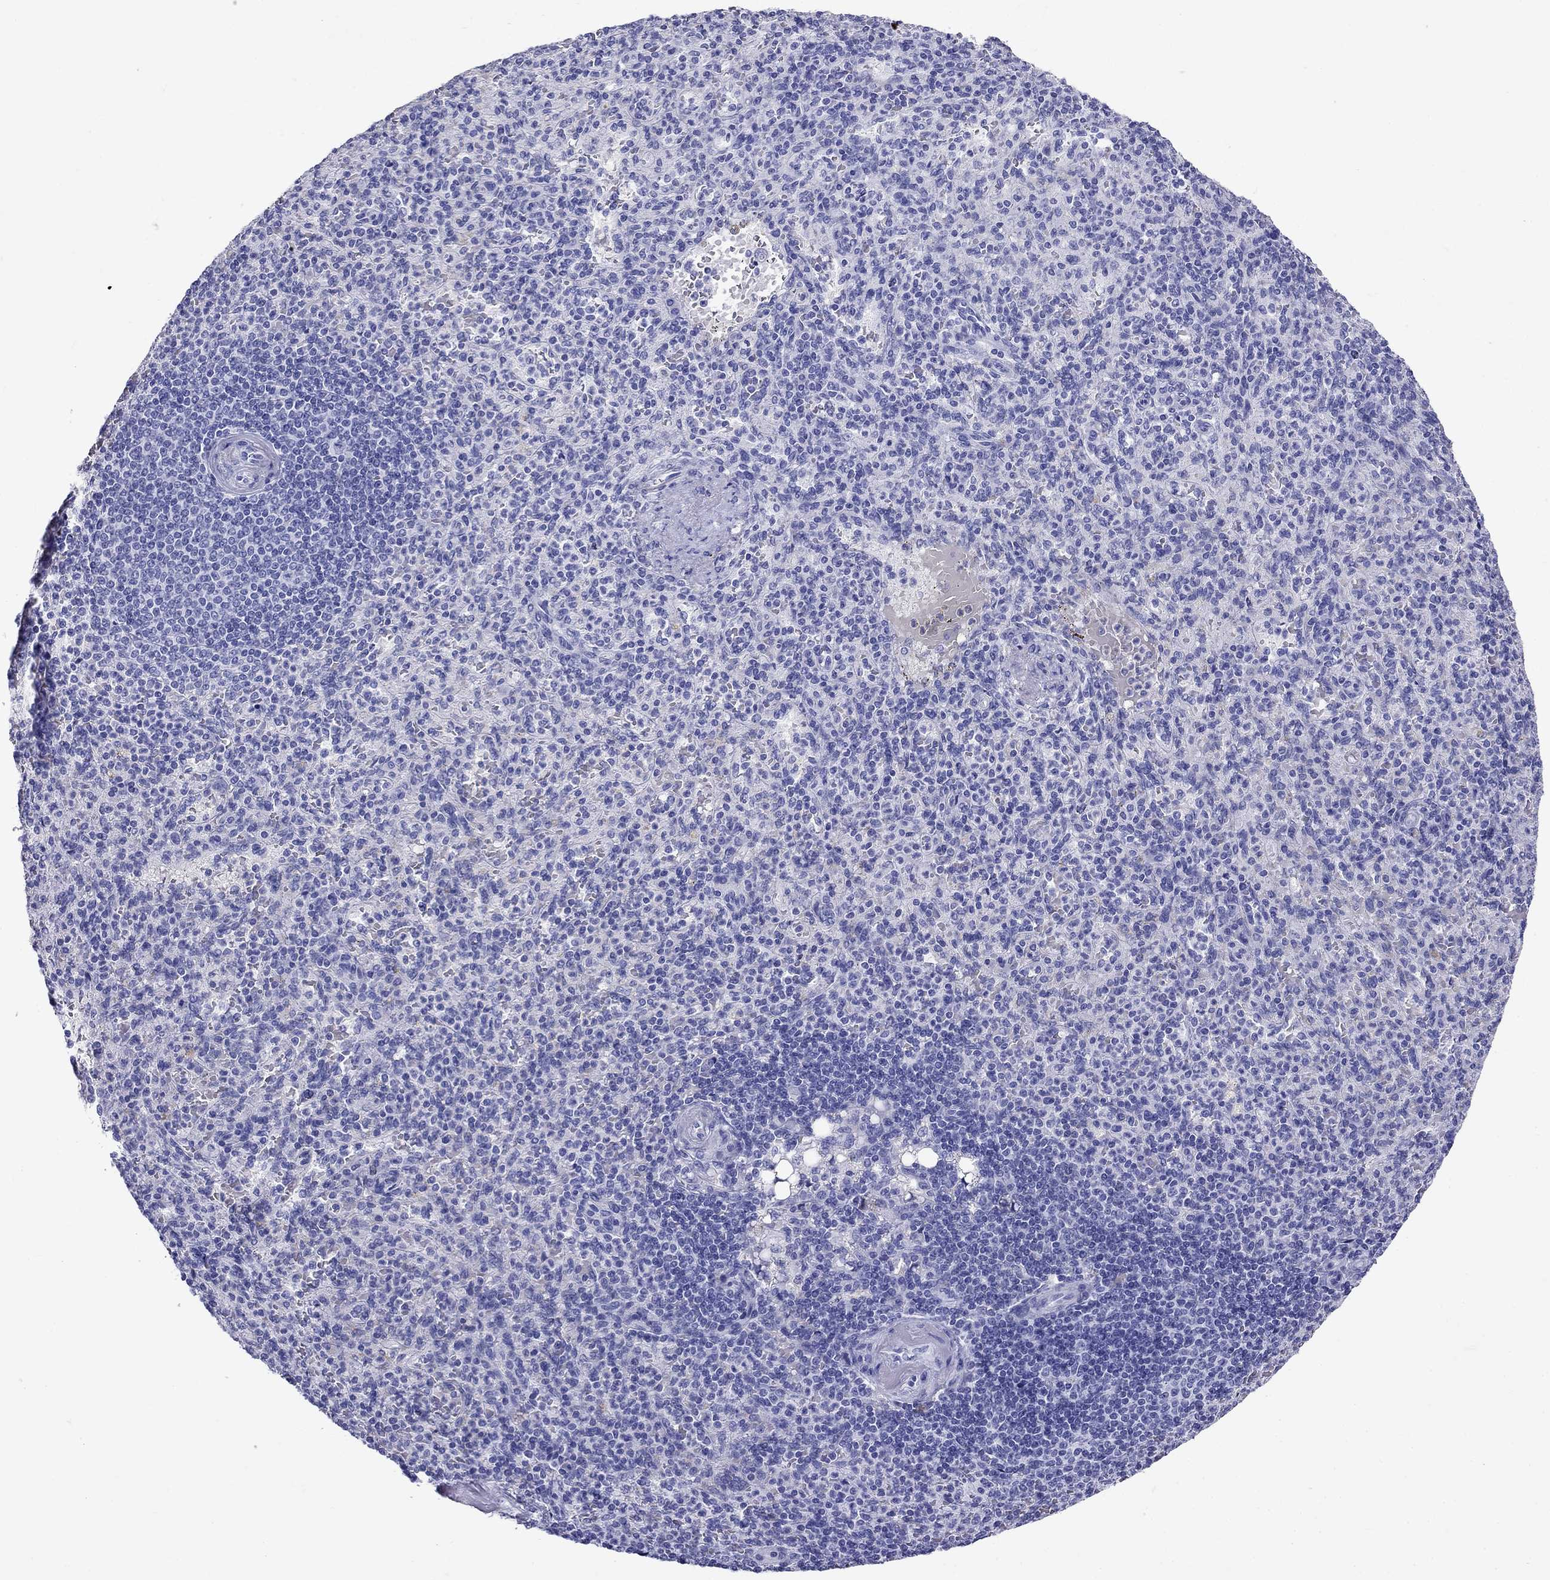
{"staining": {"intensity": "negative", "quantity": "none", "location": "none"}, "tissue": "spleen", "cell_type": "Cells in red pulp", "image_type": "normal", "snomed": [{"axis": "morphology", "description": "Normal tissue, NOS"}, {"axis": "topography", "description": "Spleen"}], "caption": "An immunohistochemistry histopathology image of normal spleen is shown. There is no staining in cells in red pulp of spleen.", "gene": "MC5R", "patient": {"sex": "female", "age": 74}}